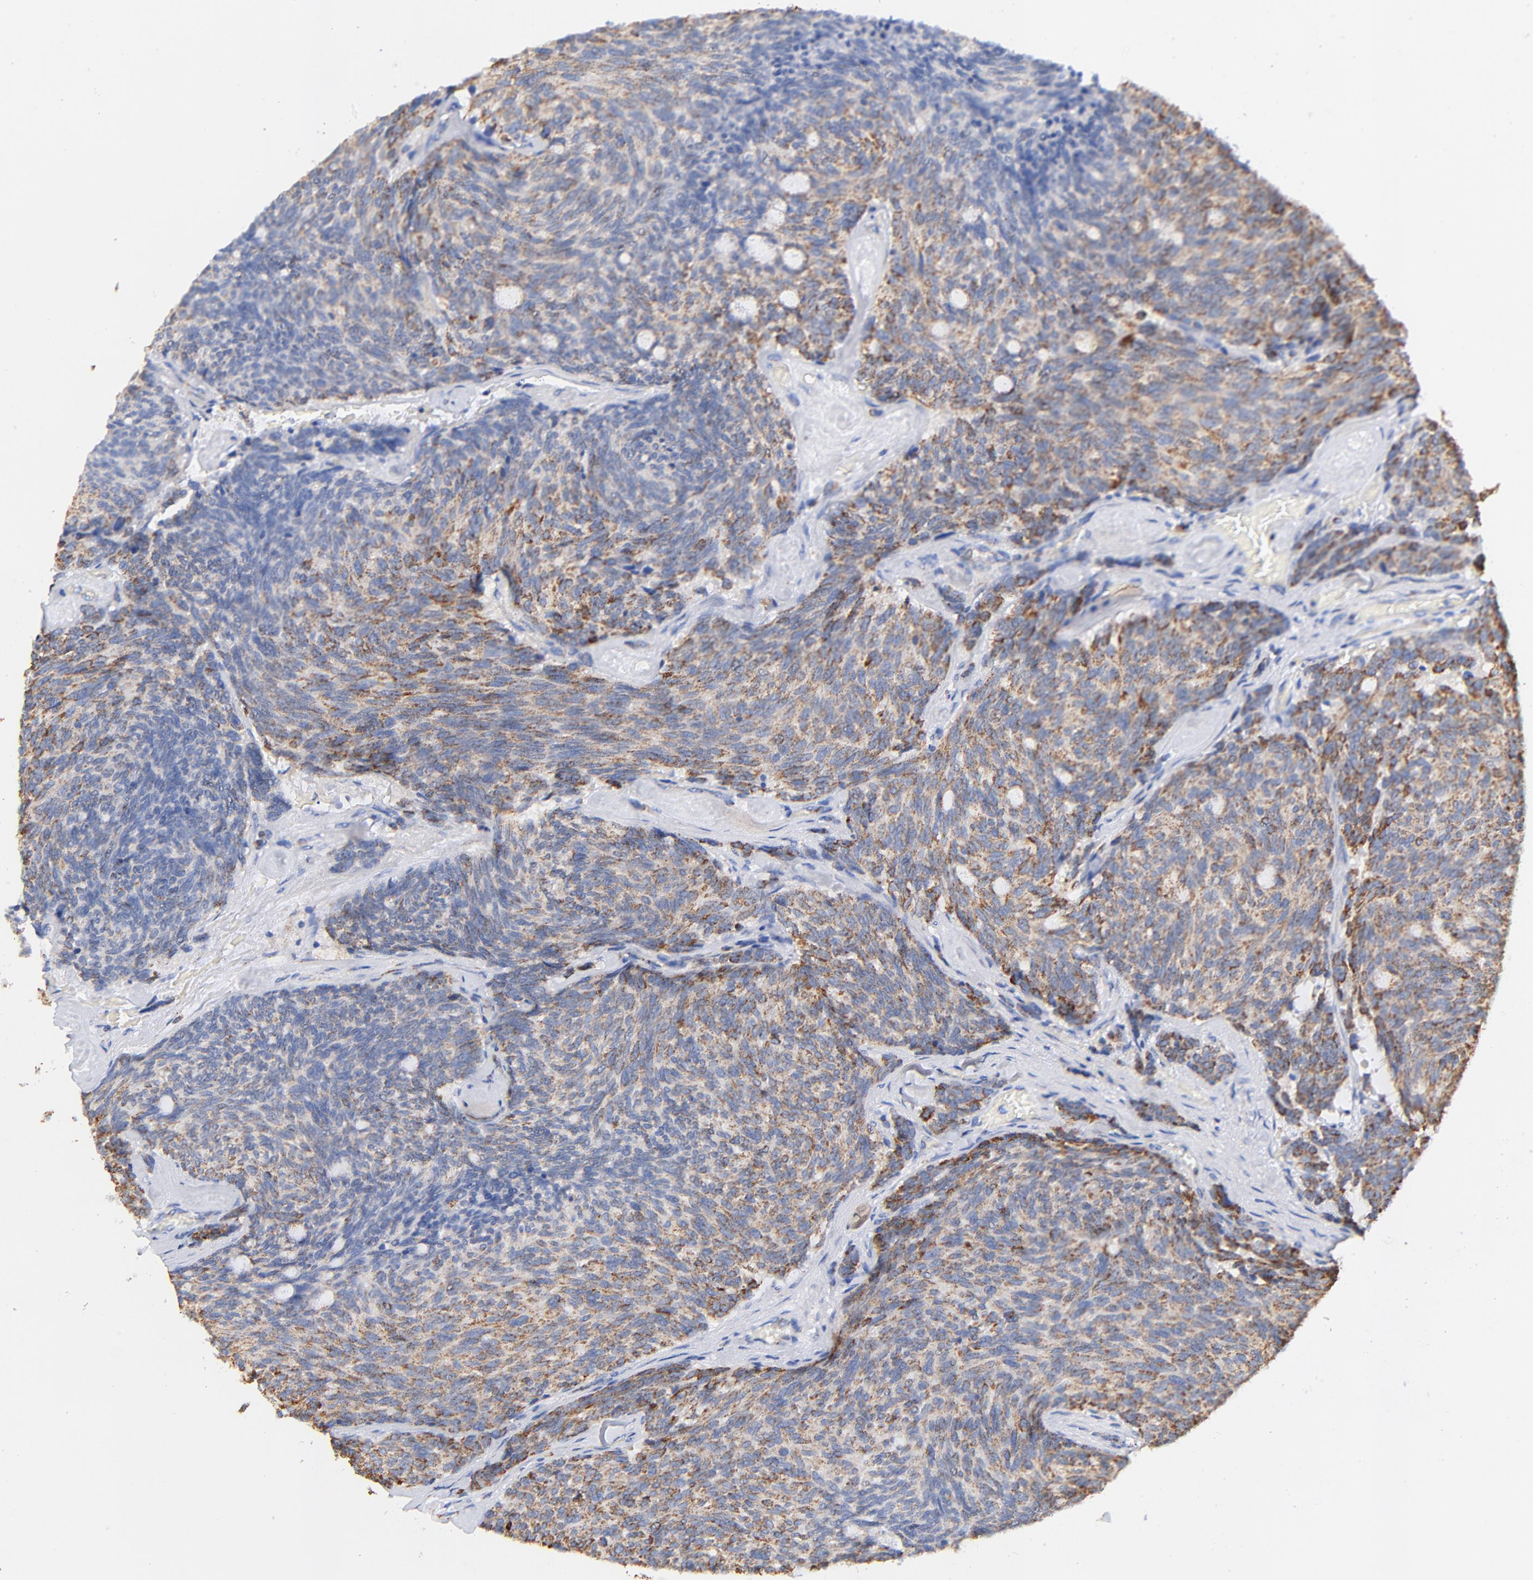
{"staining": {"intensity": "moderate", "quantity": "25%-75%", "location": "cytoplasmic/membranous"}, "tissue": "carcinoid", "cell_type": "Tumor cells", "image_type": "cancer", "snomed": [{"axis": "morphology", "description": "Carcinoid, malignant, NOS"}, {"axis": "topography", "description": "Pancreas"}], "caption": "Immunohistochemical staining of malignant carcinoid demonstrates moderate cytoplasmic/membranous protein expression in about 25%-75% of tumor cells.", "gene": "ATP5F1D", "patient": {"sex": "female", "age": 54}}